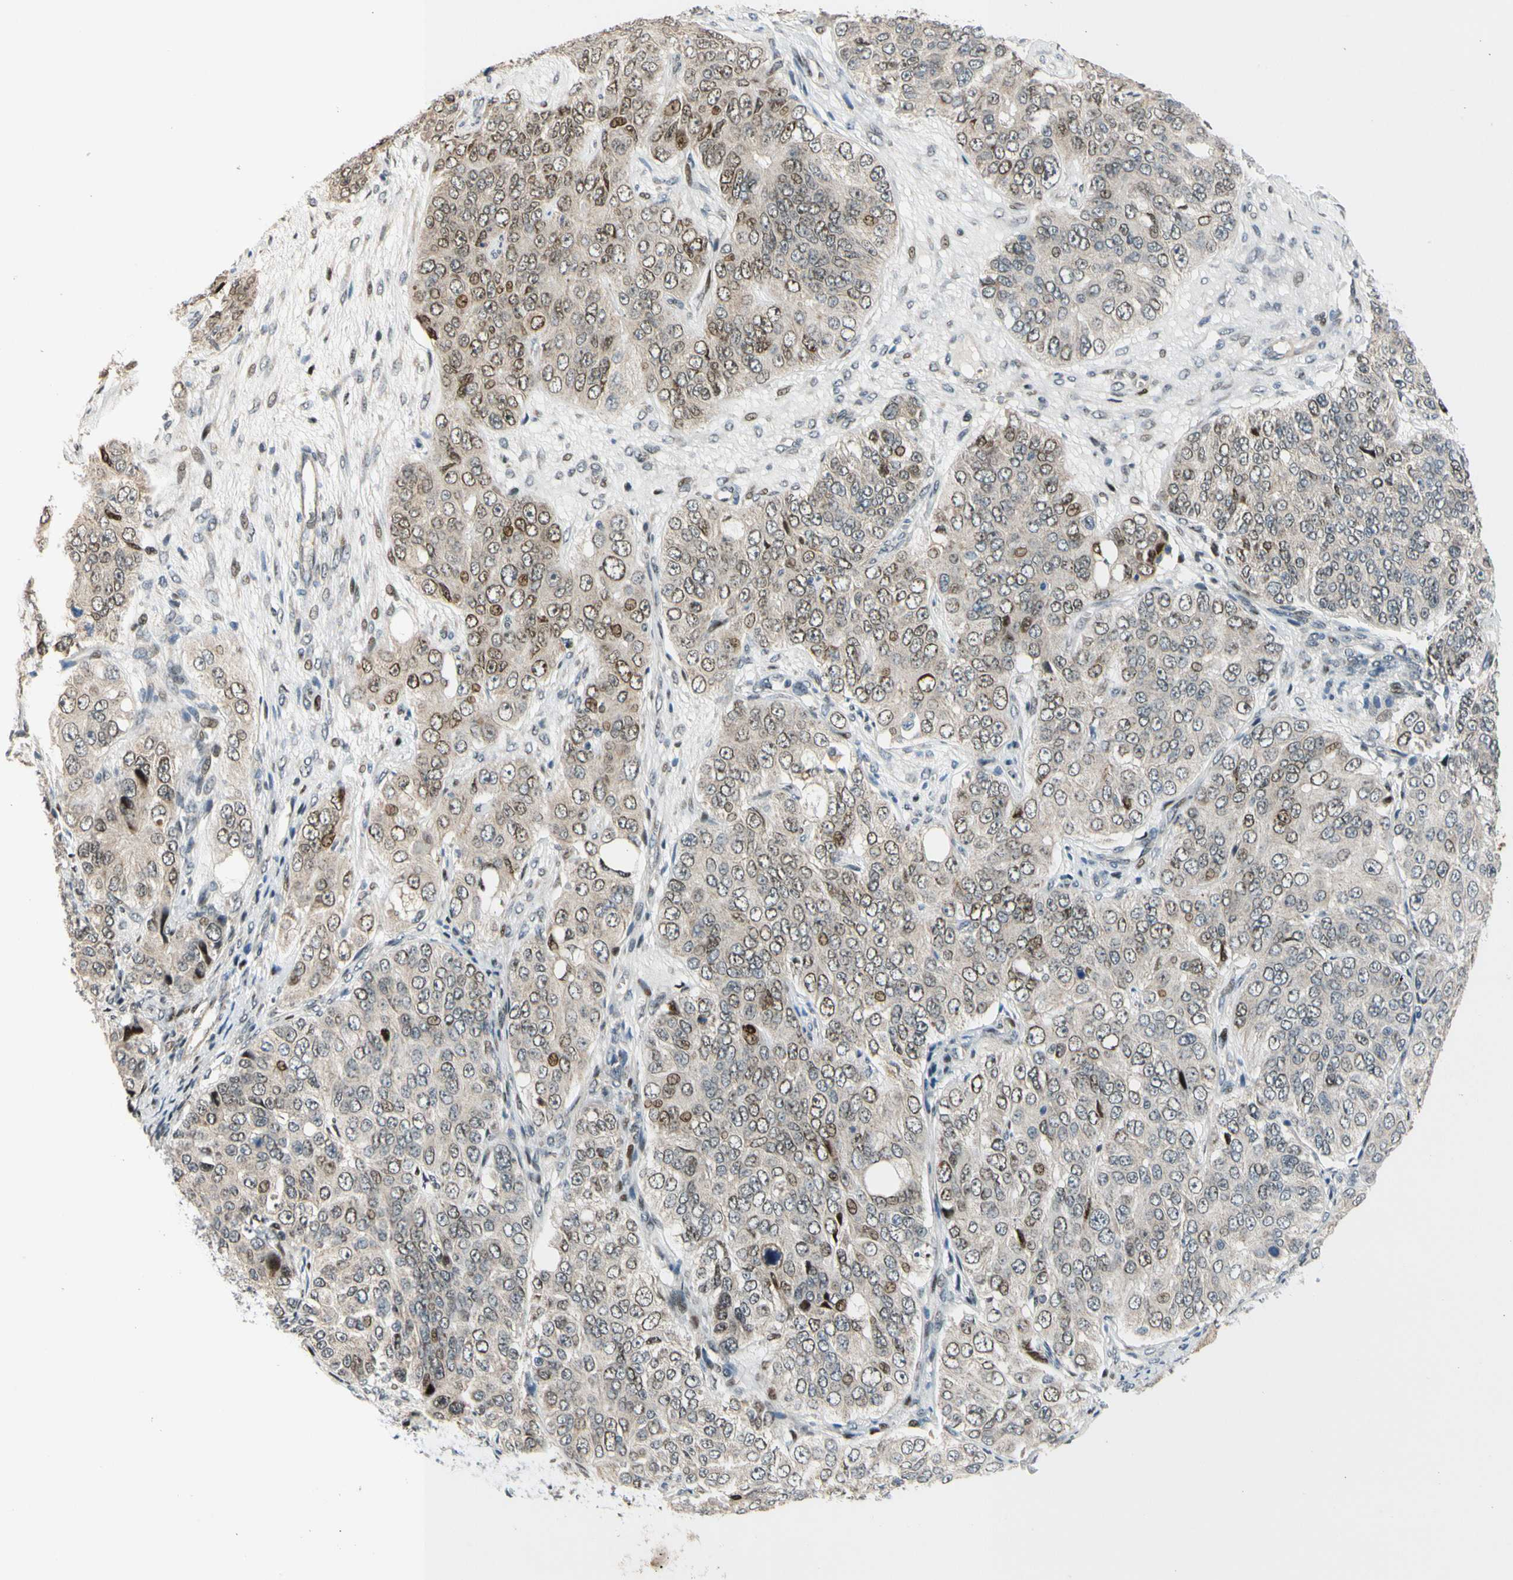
{"staining": {"intensity": "moderate", "quantity": "<25%", "location": "nuclear"}, "tissue": "ovarian cancer", "cell_type": "Tumor cells", "image_type": "cancer", "snomed": [{"axis": "morphology", "description": "Carcinoma, endometroid"}, {"axis": "topography", "description": "Ovary"}], "caption": "This micrograph shows ovarian cancer stained with immunohistochemistry (IHC) to label a protein in brown. The nuclear of tumor cells show moderate positivity for the protein. Nuclei are counter-stained blue.", "gene": "ZNF184", "patient": {"sex": "female", "age": 51}}